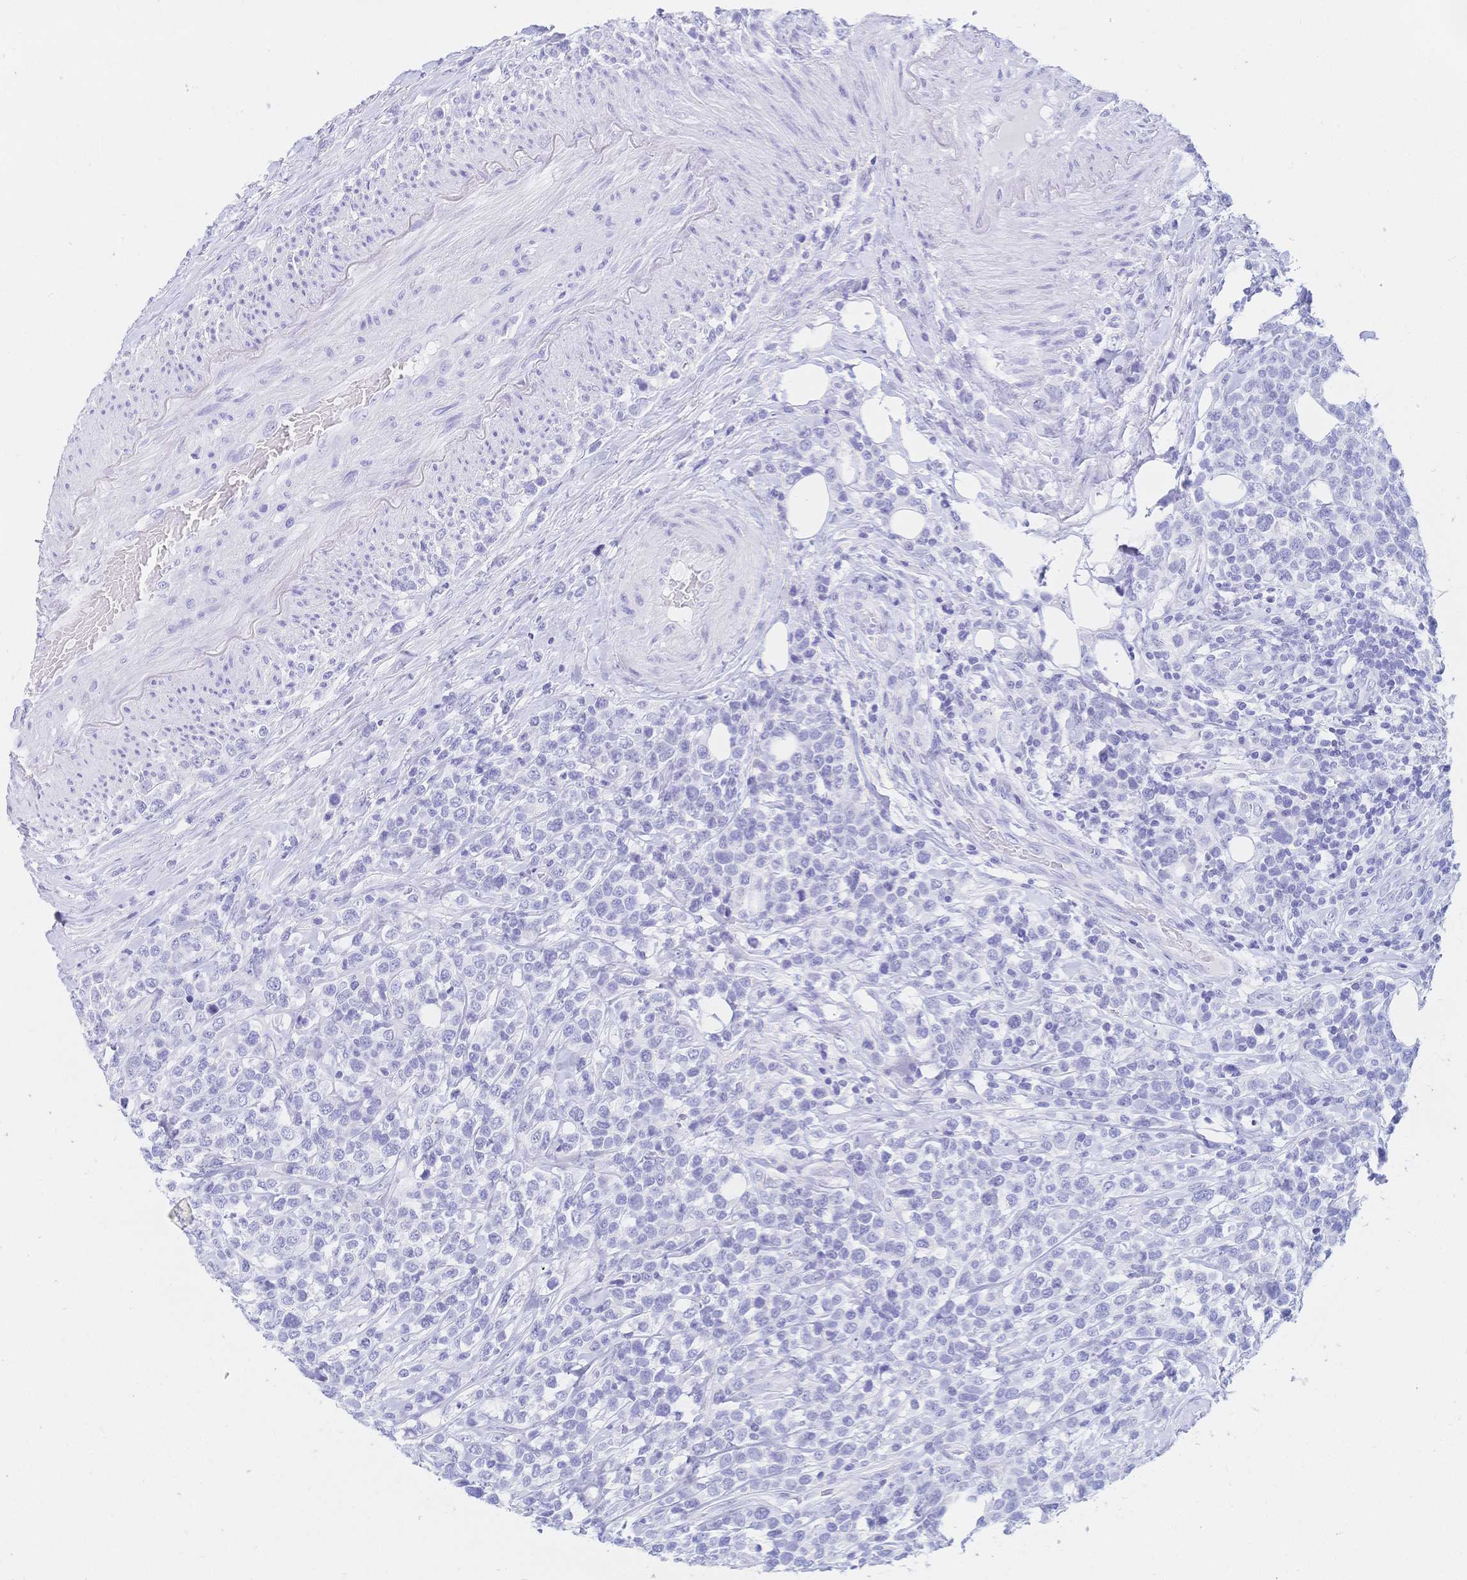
{"staining": {"intensity": "negative", "quantity": "none", "location": "none"}, "tissue": "lymphoma", "cell_type": "Tumor cells", "image_type": "cancer", "snomed": [{"axis": "morphology", "description": "Malignant lymphoma, non-Hodgkin's type, High grade"}, {"axis": "topography", "description": "Soft tissue"}], "caption": "This is a micrograph of IHC staining of lymphoma, which shows no expression in tumor cells.", "gene": "MEP1B", "patient": {"sex": "female", "age": 56}}